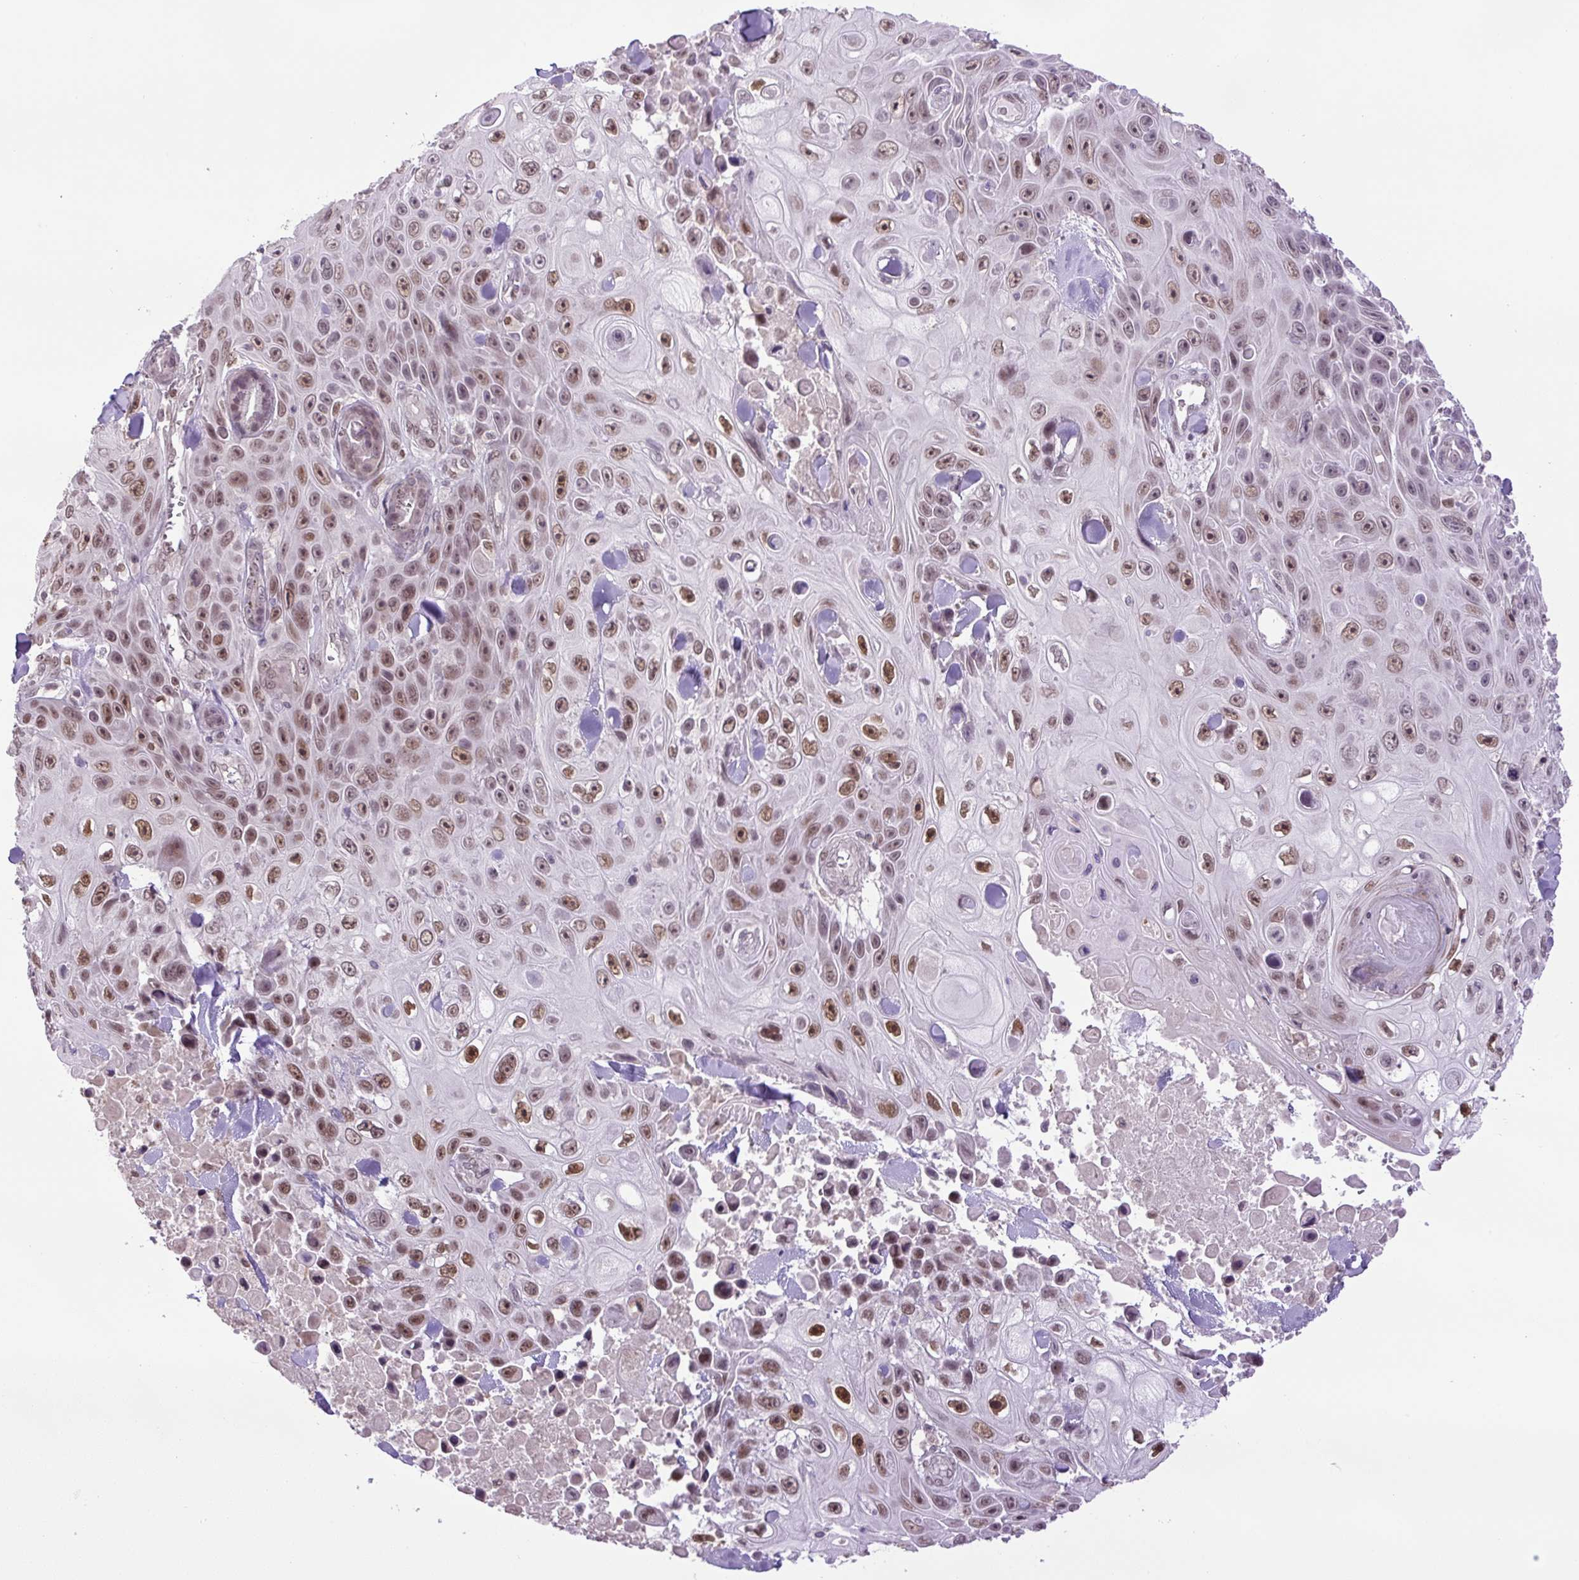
{"staining": {"intensity": "moderate", "quantity": ">75%", "location": "nuclear"}, "tissue": "skin cancer", "cell_type": "Tumor cells", "image_type": "cancer", "snomed": [{"axis": "morphology", "description": "Squamous cell carcinoma, NOS"}, {"axis": "topography", "description": "Skin"}], "caption": "Skin cancer (squamous cell carcinoma) tissue exhibits moderate nuclear positivity in approximately >75% of tumor cells, visualized by immunohistochemistry.", "gene": "KPNA1", "patient": {"sex": "male", "age": 82}}